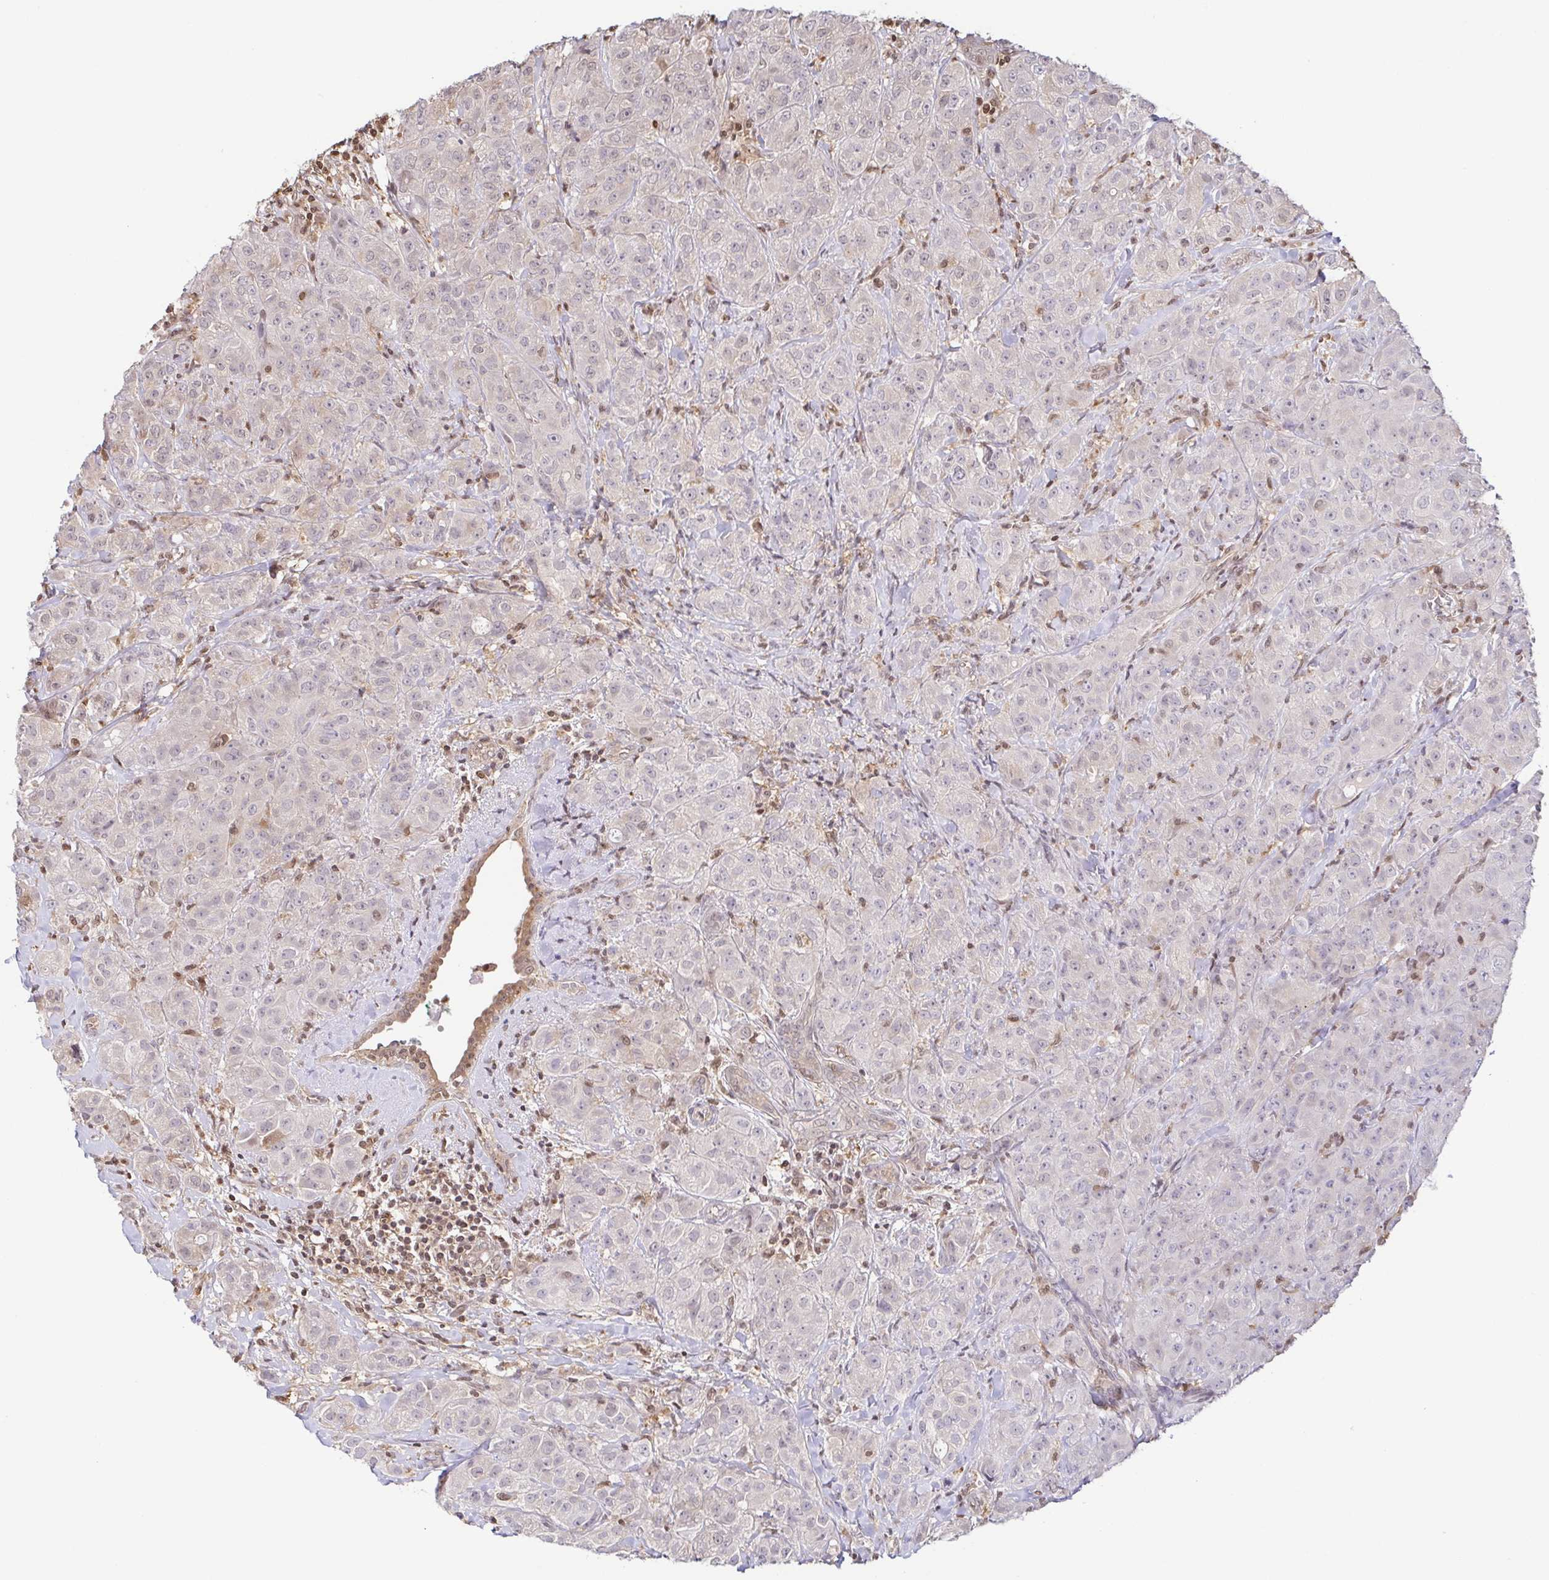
{"staining": {"intensity": "negative", "quantity": "none", "location": "none"}, "tissue": "breast cancer", "cell_type": "Tumor cells", "image_type": "cancer", "snomed": [{"axis": "morphology", "description": "Normal tissue, NOS"}, {"axis": "morphology", "description": "Duct carcinoma"}, {"axis": "topography", "description": "Breast"}], "caption": "Breast cancer stained for a protein using immunohistochemistry shows no positivity tumor cells.", "gene": "PSMB9", "patient": {"sex": "female", "age": 43}}